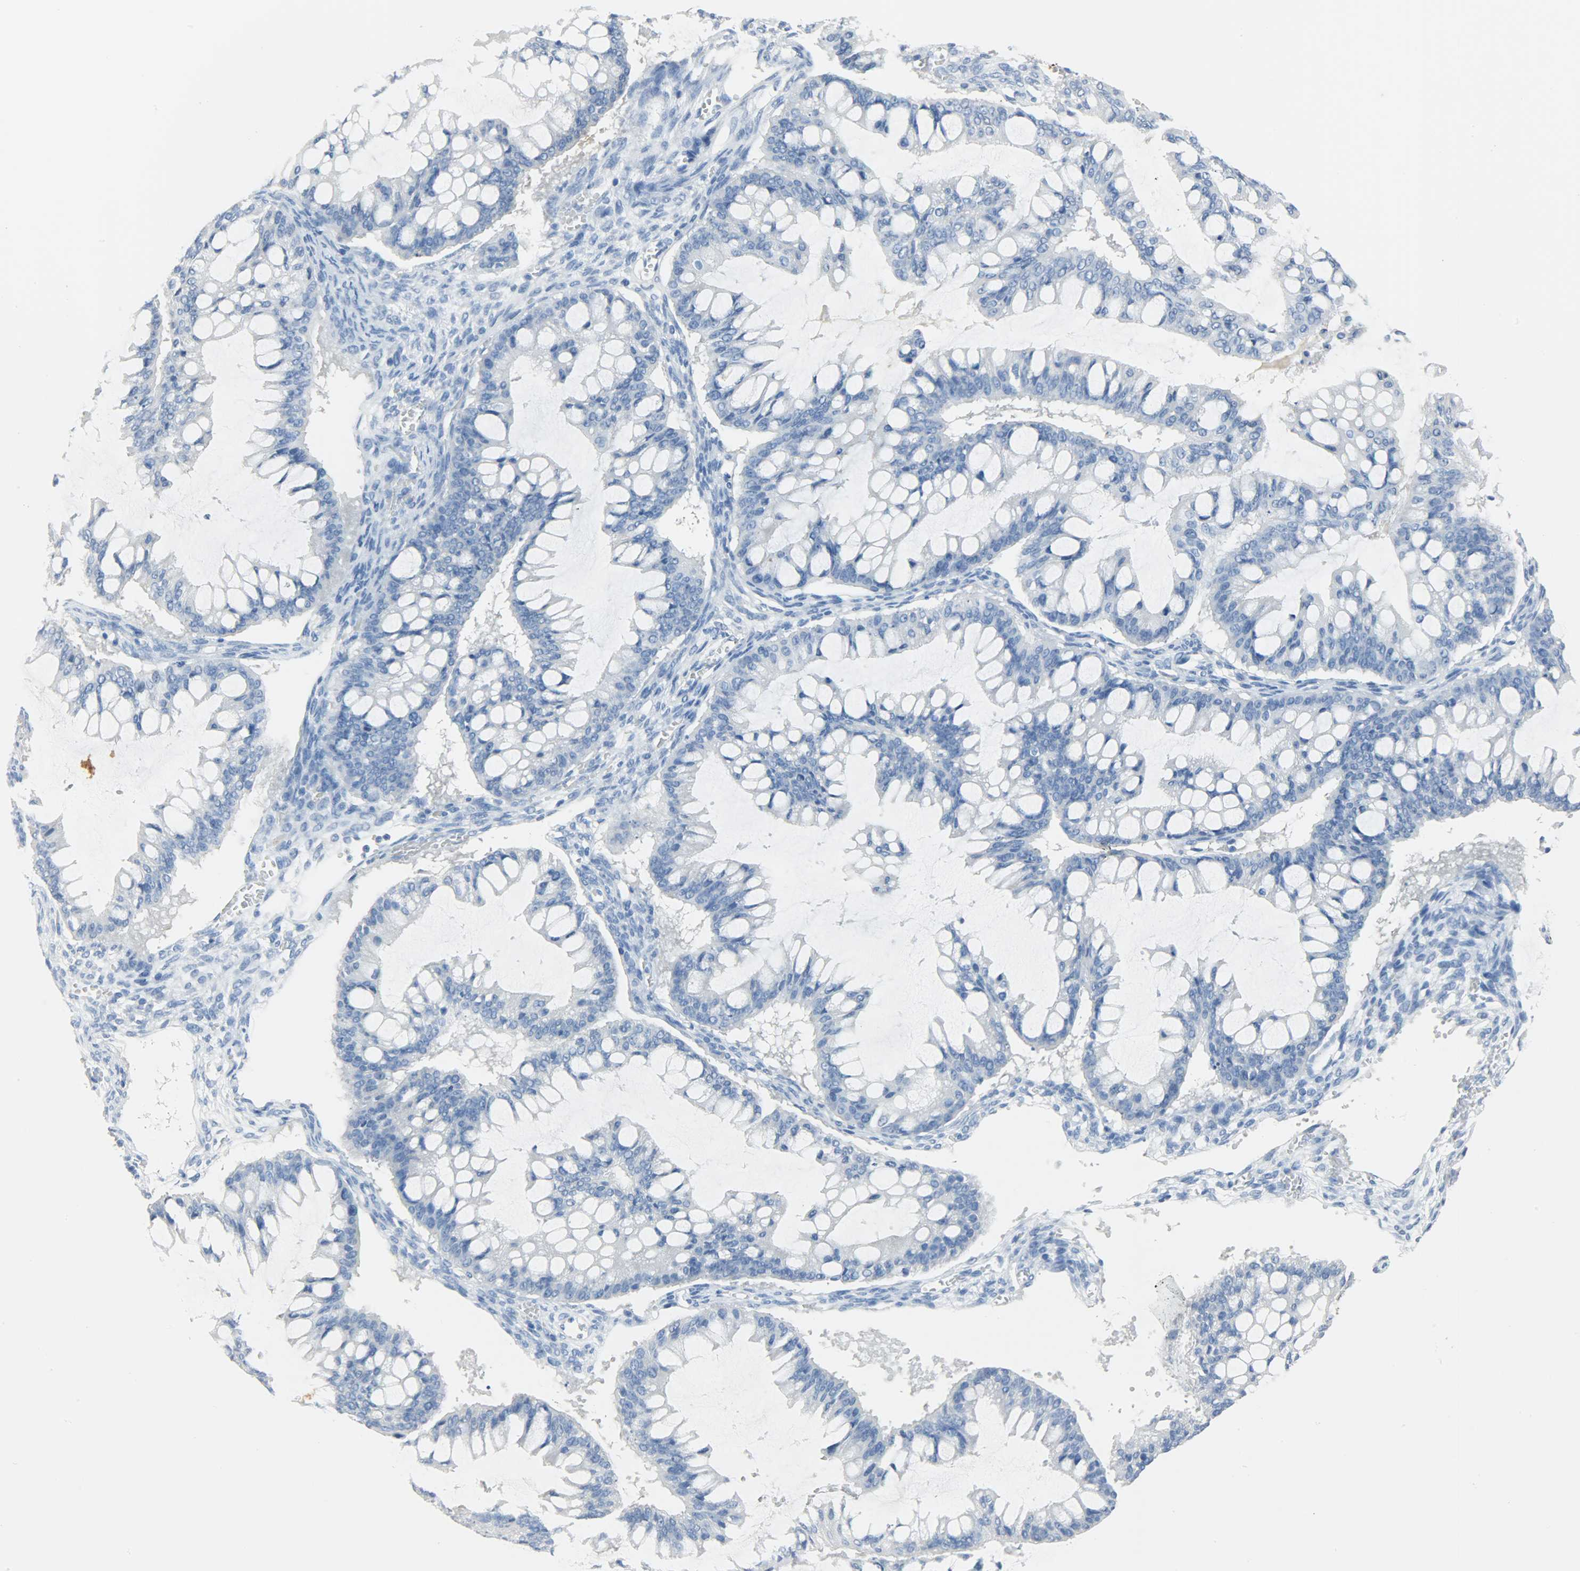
{"staining": {"intensity": "negative", "quantity": "none", "location": "none"}, "tissue": "ovarian cancer", "cell_type": "Tumor cells", "image_type": "cancer", "snomed": [{"axis": "morphology", "description": "Cystadenocarcinoma, mucinous, NOS"}, {"axis": "topography", "description": "Ovary"}], "caption": "This is an immunohistochemistry photomicrograph of ovarian mucinous cystadenocarcinoma. There is no expression in tumor cells.", "gene": "CA3", "patient": {"sex": "female", "age": 73}}